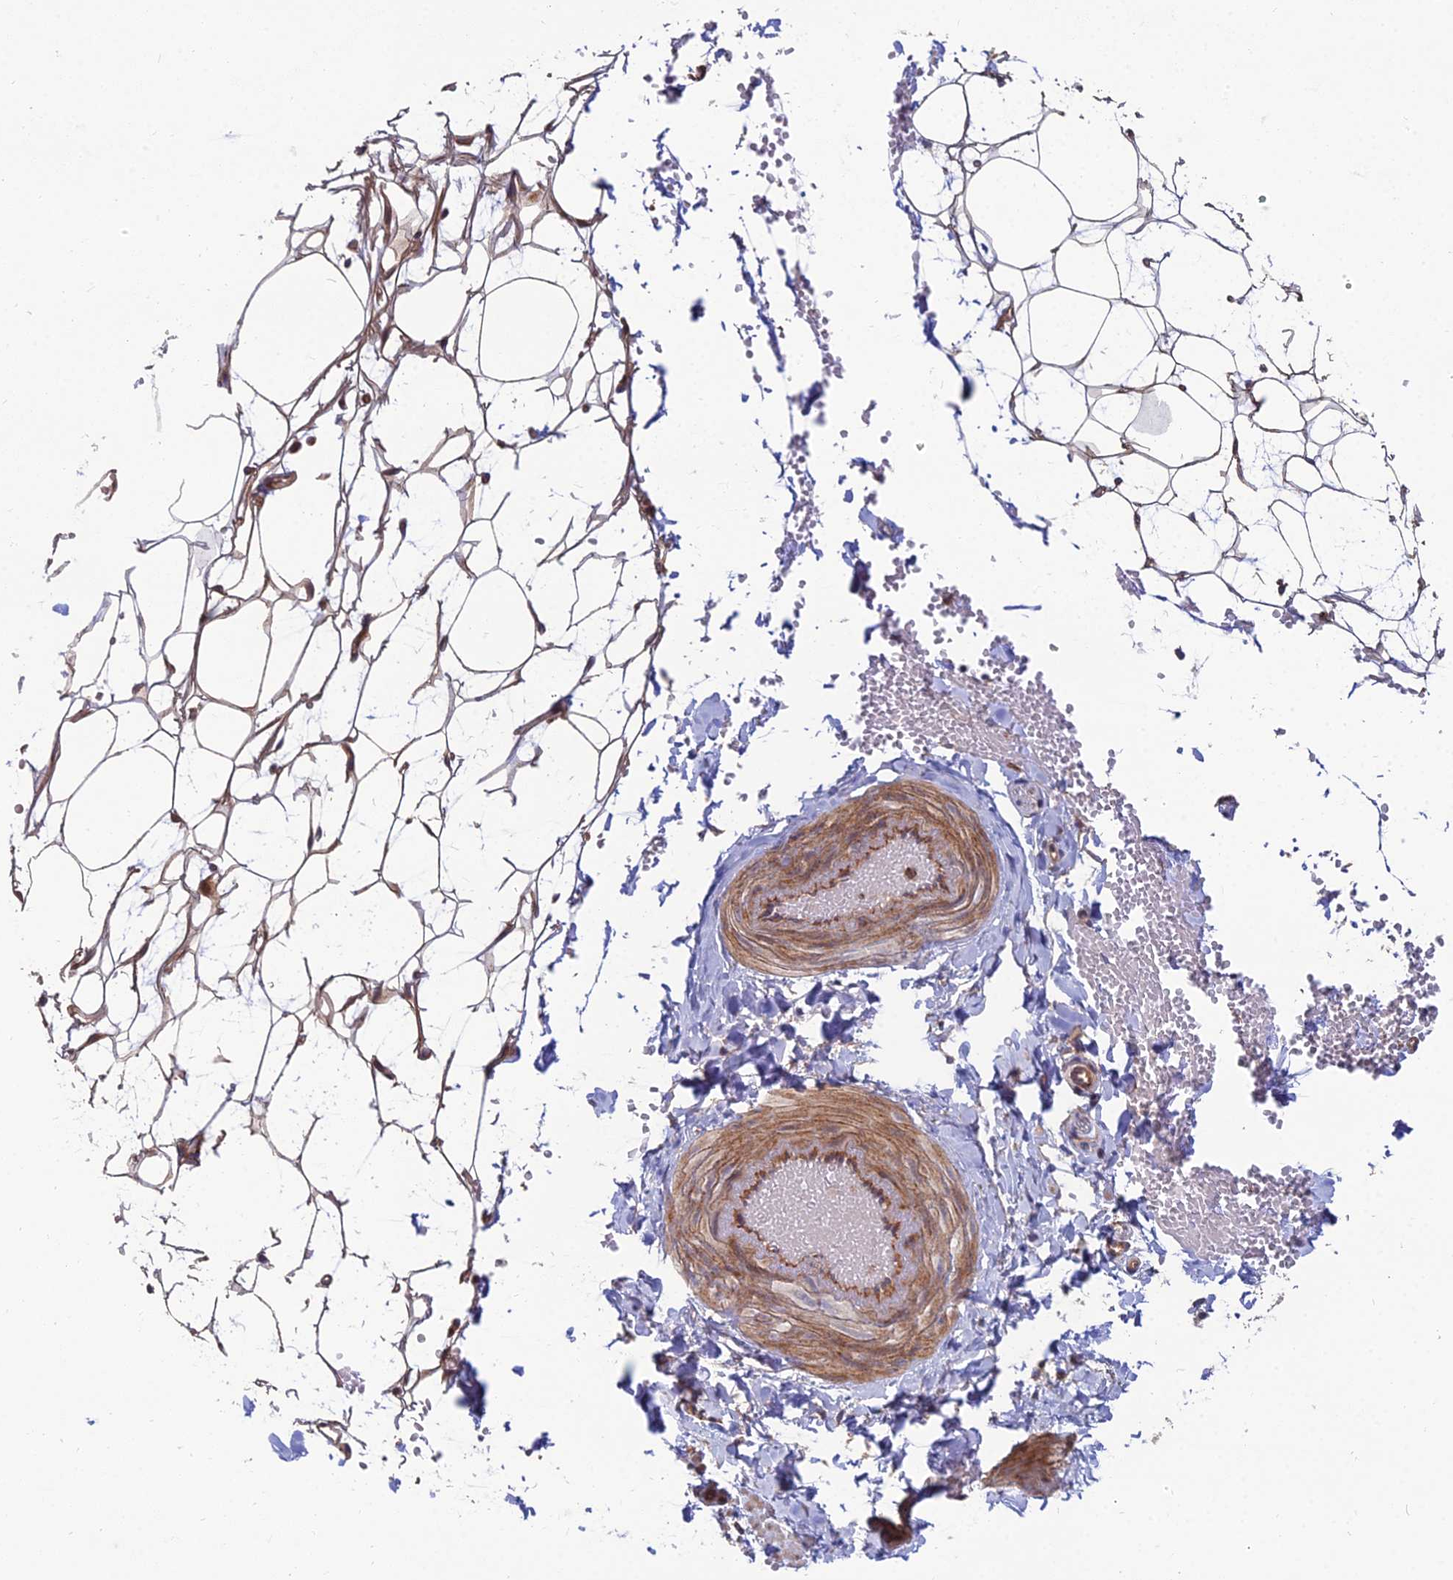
{"staining": {"intensity": "strong", "quantity": ">75%", "location": "cytoplasmic/membranous"}, "tissue": "adipose tissue", "cell_type": "Adipocytes", "image_type": "normal", "snomed": [{"axis": "morphology", "description": "Normal tissue, NOS"}, {"axis": "topography", "description": "Breast"}], "caption": "Immunohistochemical staining of unremarkable human adipose tissue demonstrates strong cytoplasmic/membranous protein expression in about >75% of adipocytes.", "gene": "RIC8B", "patient": {"sex": "female", "age": 23}}